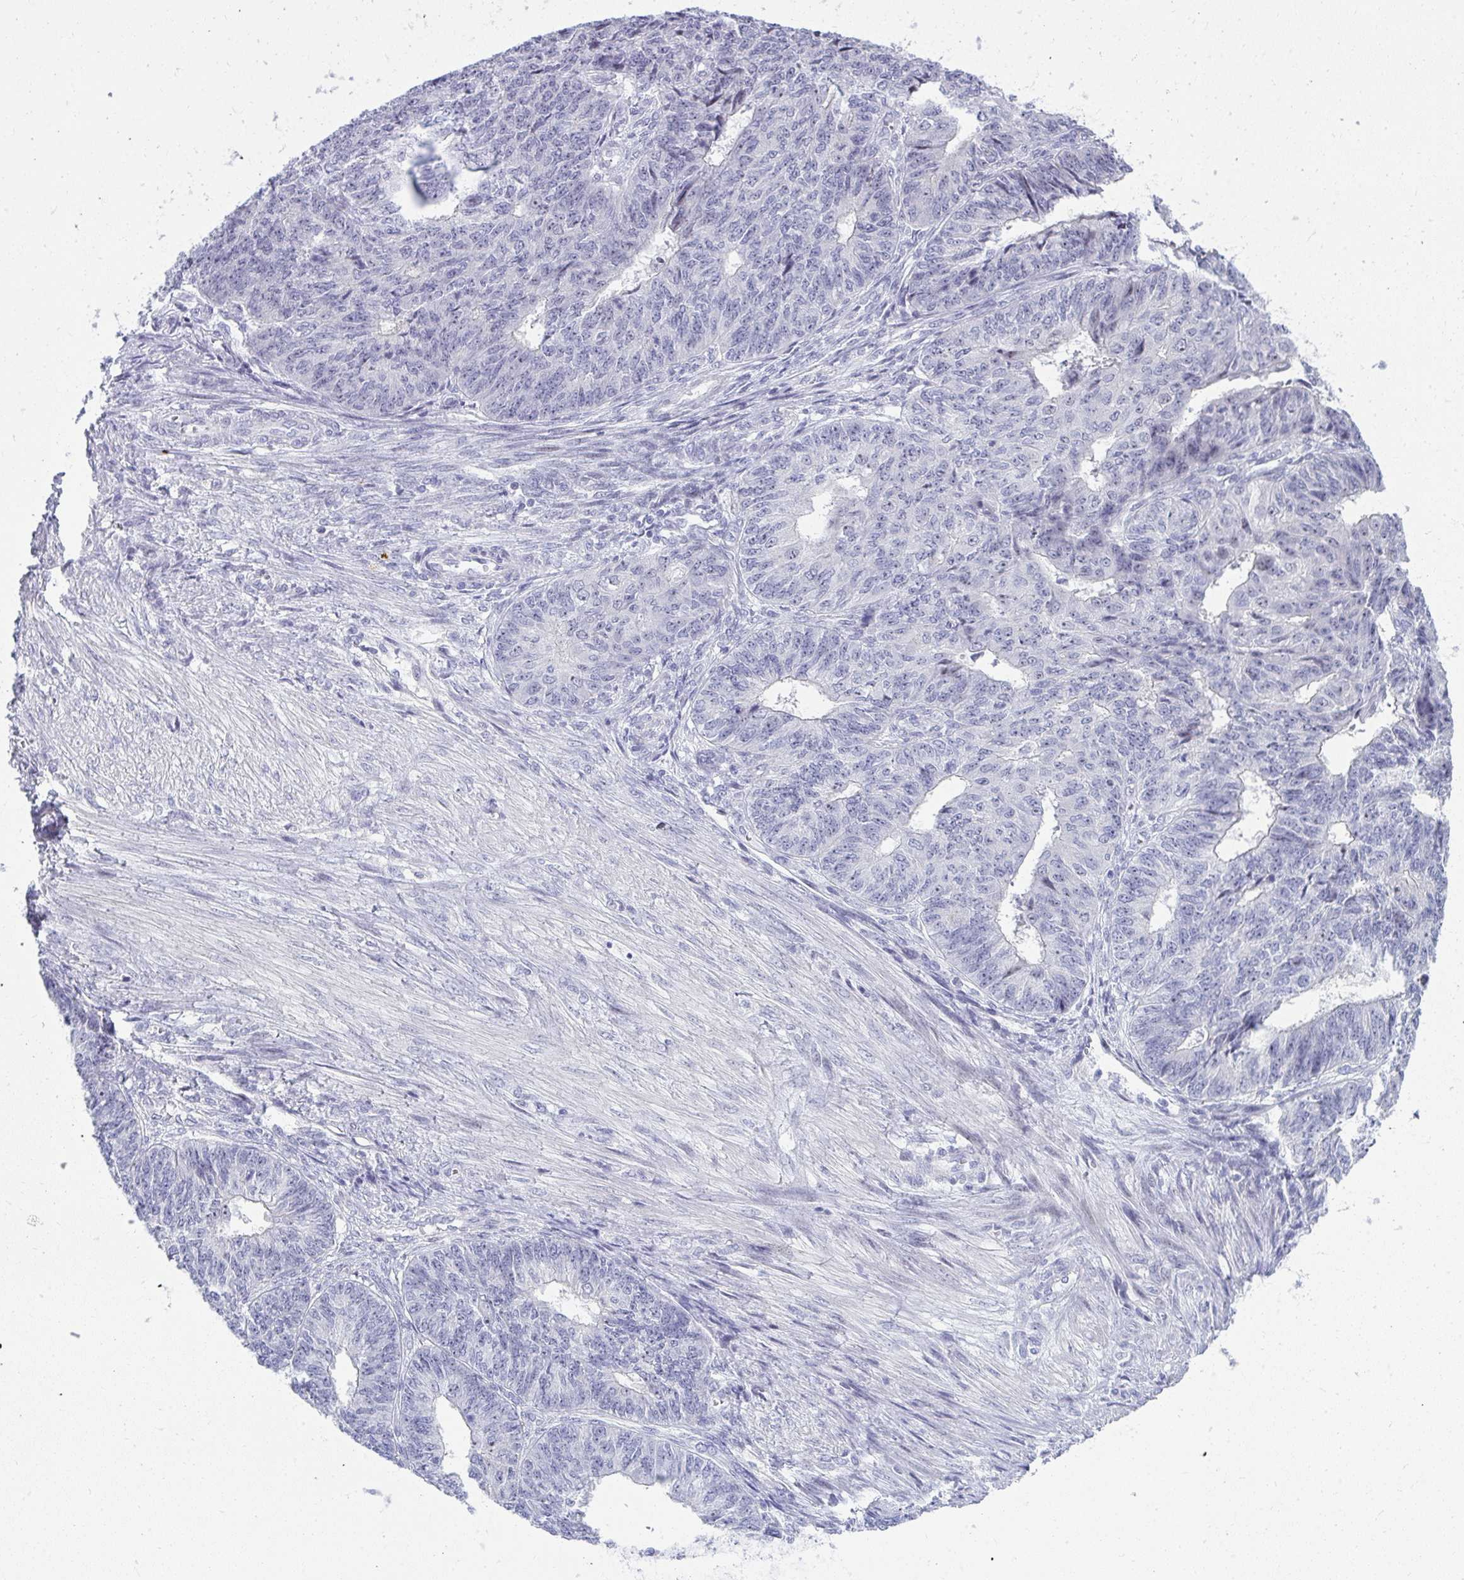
{"staining": {"intensity": "negative", "quantity": "none", "location": "none"}, "tissue": "endometrial cancer", "cell_type": "Tumor cells", "image_type": "cancer", "snomed": [{"axis": "morphology", "description": "Adenocarcinoma, NOS"}, {"axis": "topography", "description": "Endometrium"}], "caption": "An image of human endometrial cancer is negative for staining in tumor cells.", "gene": "EID3", "patient": {"sex": "female", "age": 32}}